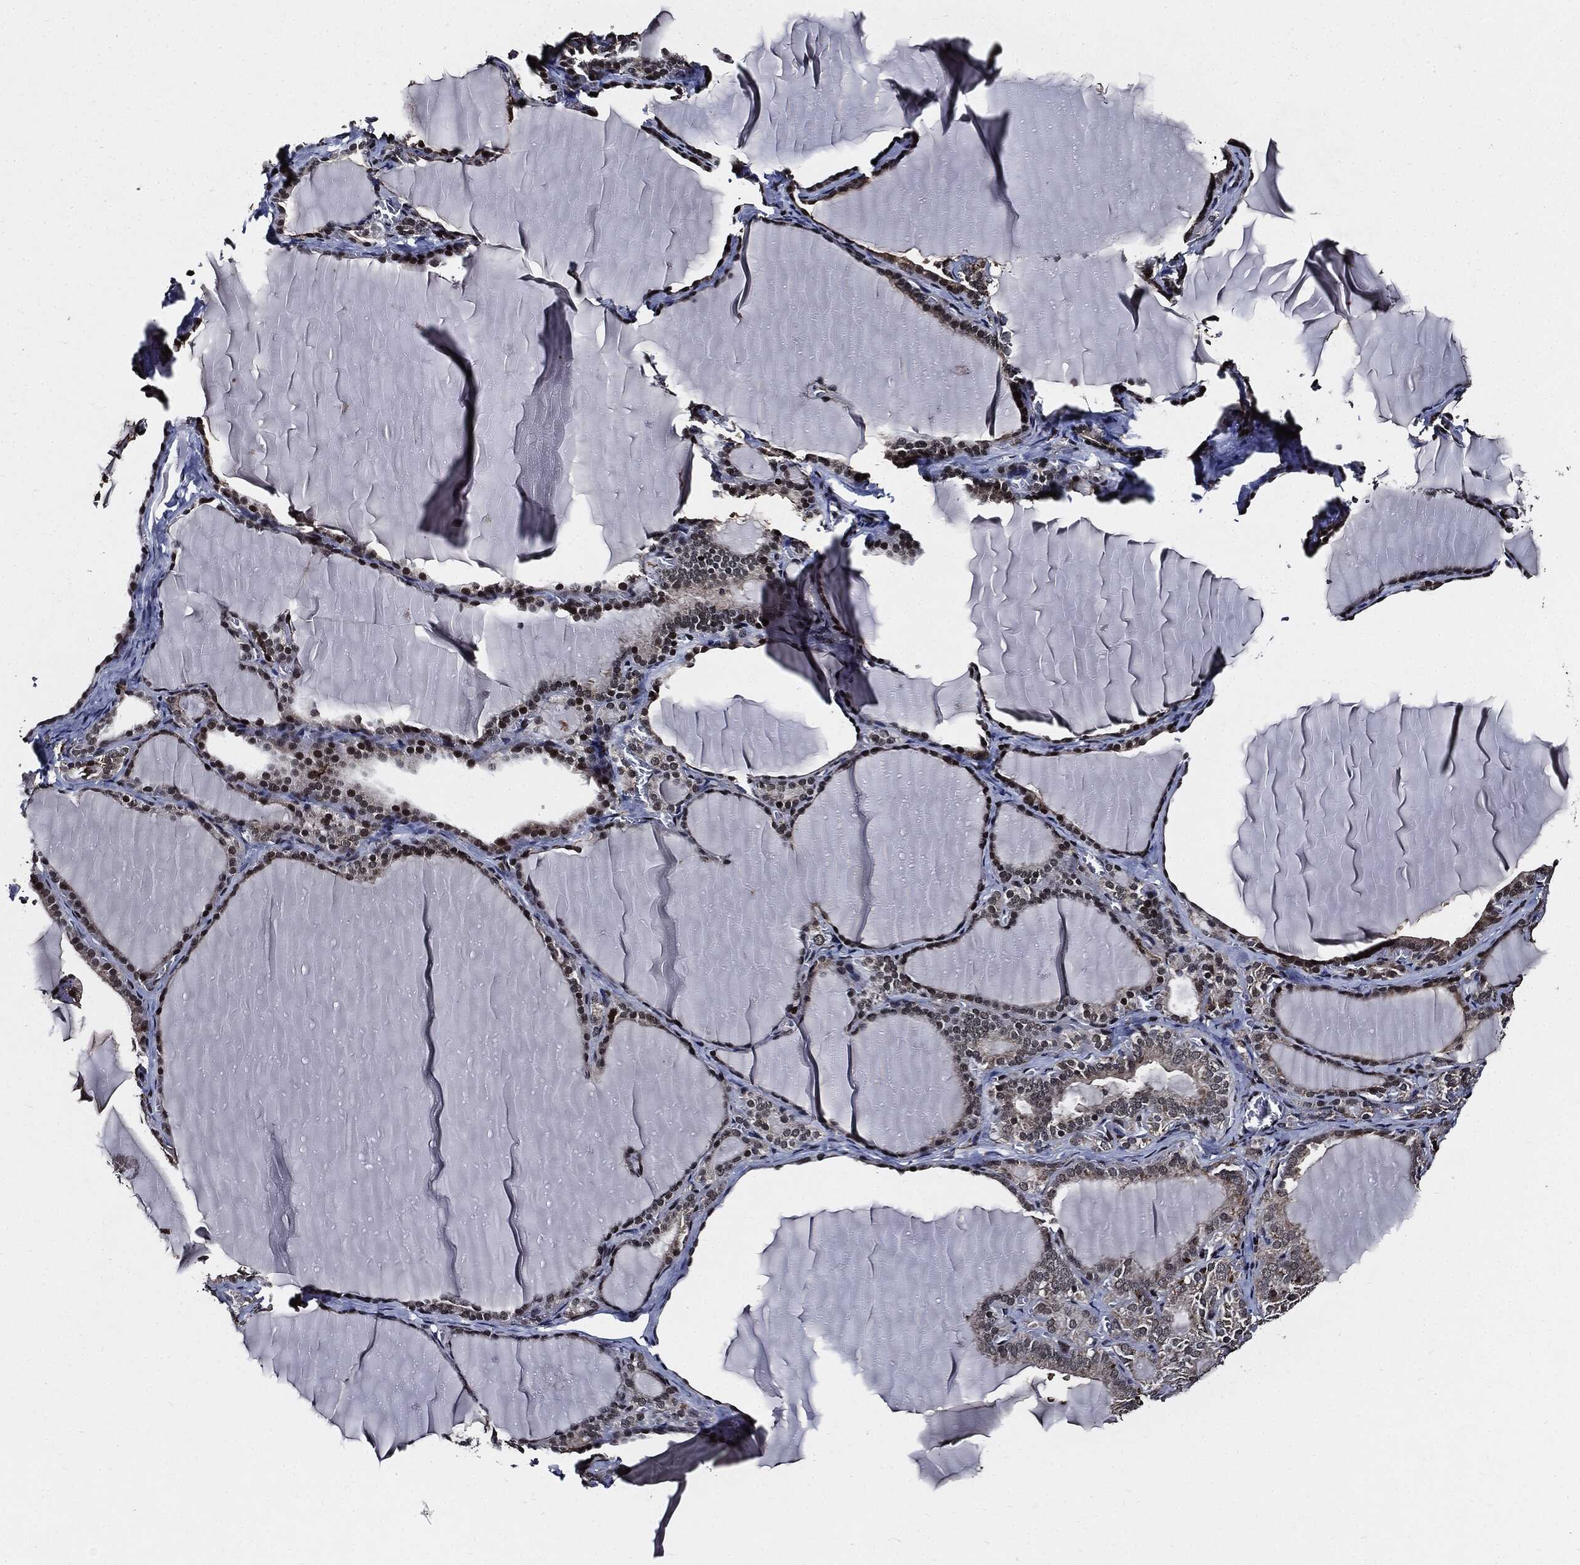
{"staining": {"intensity": "strong", "quantity": "25%-75%", "location": "nuclear"}, "tissue": "thyroid gland", "cell_type": "Glandular cells", "image_type": "normal", "snomed": [{"axis": "morphology", "description": "Normal tissue, NOS"}, {"axis": "morphology", "description": "Hyperplasia, NOS"}, {"axis": "topography", "description": "Thyroid gland"}], "caption": "Immunohistochemical staining of unremarkable human thyroid gland displays strong nuclear protein expression in approximately 25%-75% of glandular cells.", "gene": "SUGT1", "patient": {"sex": "female", "age": 27}}